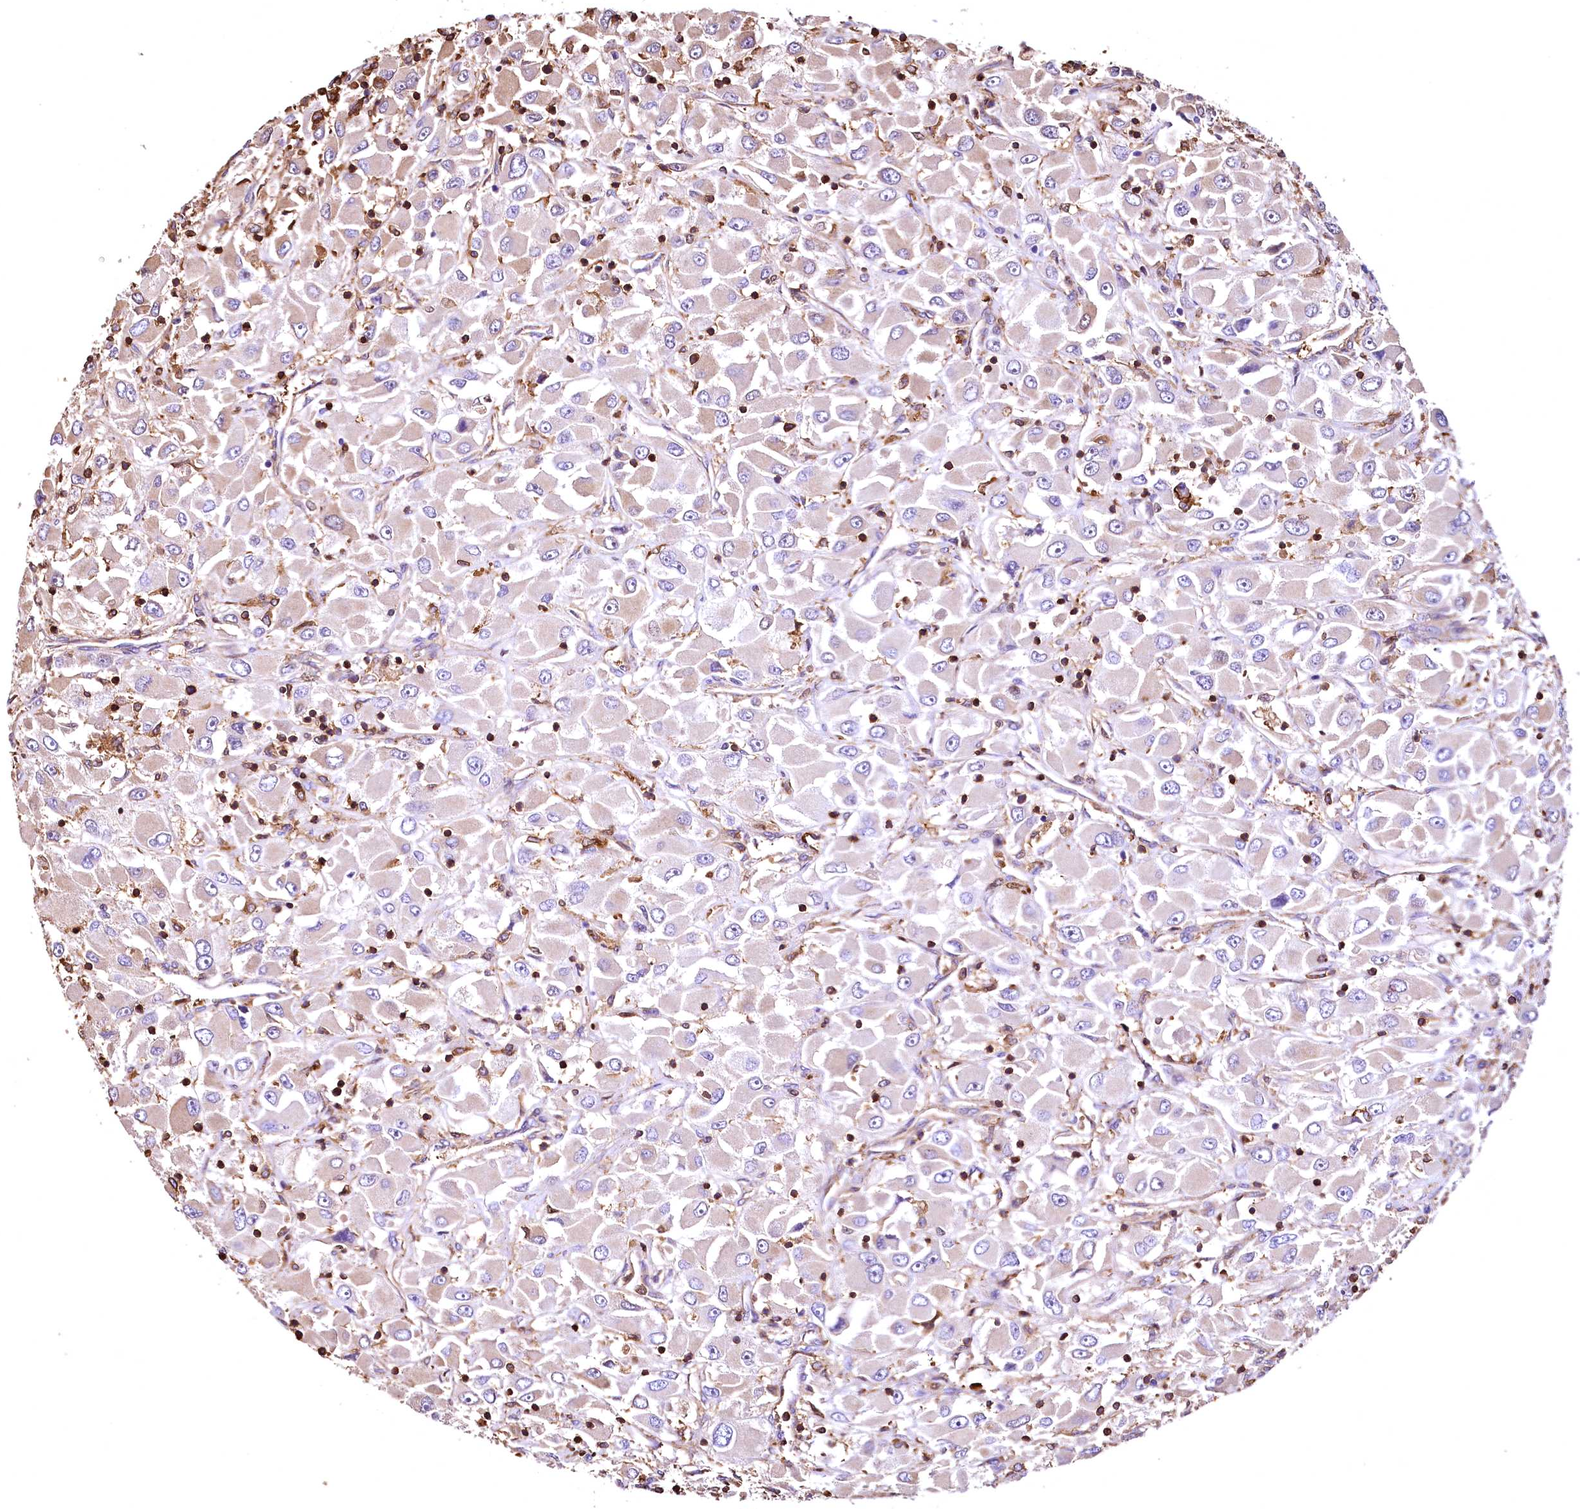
{"staining": {"intensity": "weak", "quantity": "<25%", "location": "cytoplasmic/membranous"}, "tissue": "renal cancer", "cell_type": "Tumor cells", "image_type": "cancer", "snomed": [{"axis": "morphology", "description": "Adenocarcinoma, NOS"}, {"axis": "topography", "description": "Kidney"}], "caption": "Renal cancer (adenocarcinoma) was stained to show a protein in brown. There is no significant positivity in tumor cells. The staining was performed using DAB to visualize the protein expression in brown, while the nuclei were stained in blue with hematoxylin (Magnification: 20x).", "gene": "RARS2", "patient": {"sex": "female", "age": 52}}